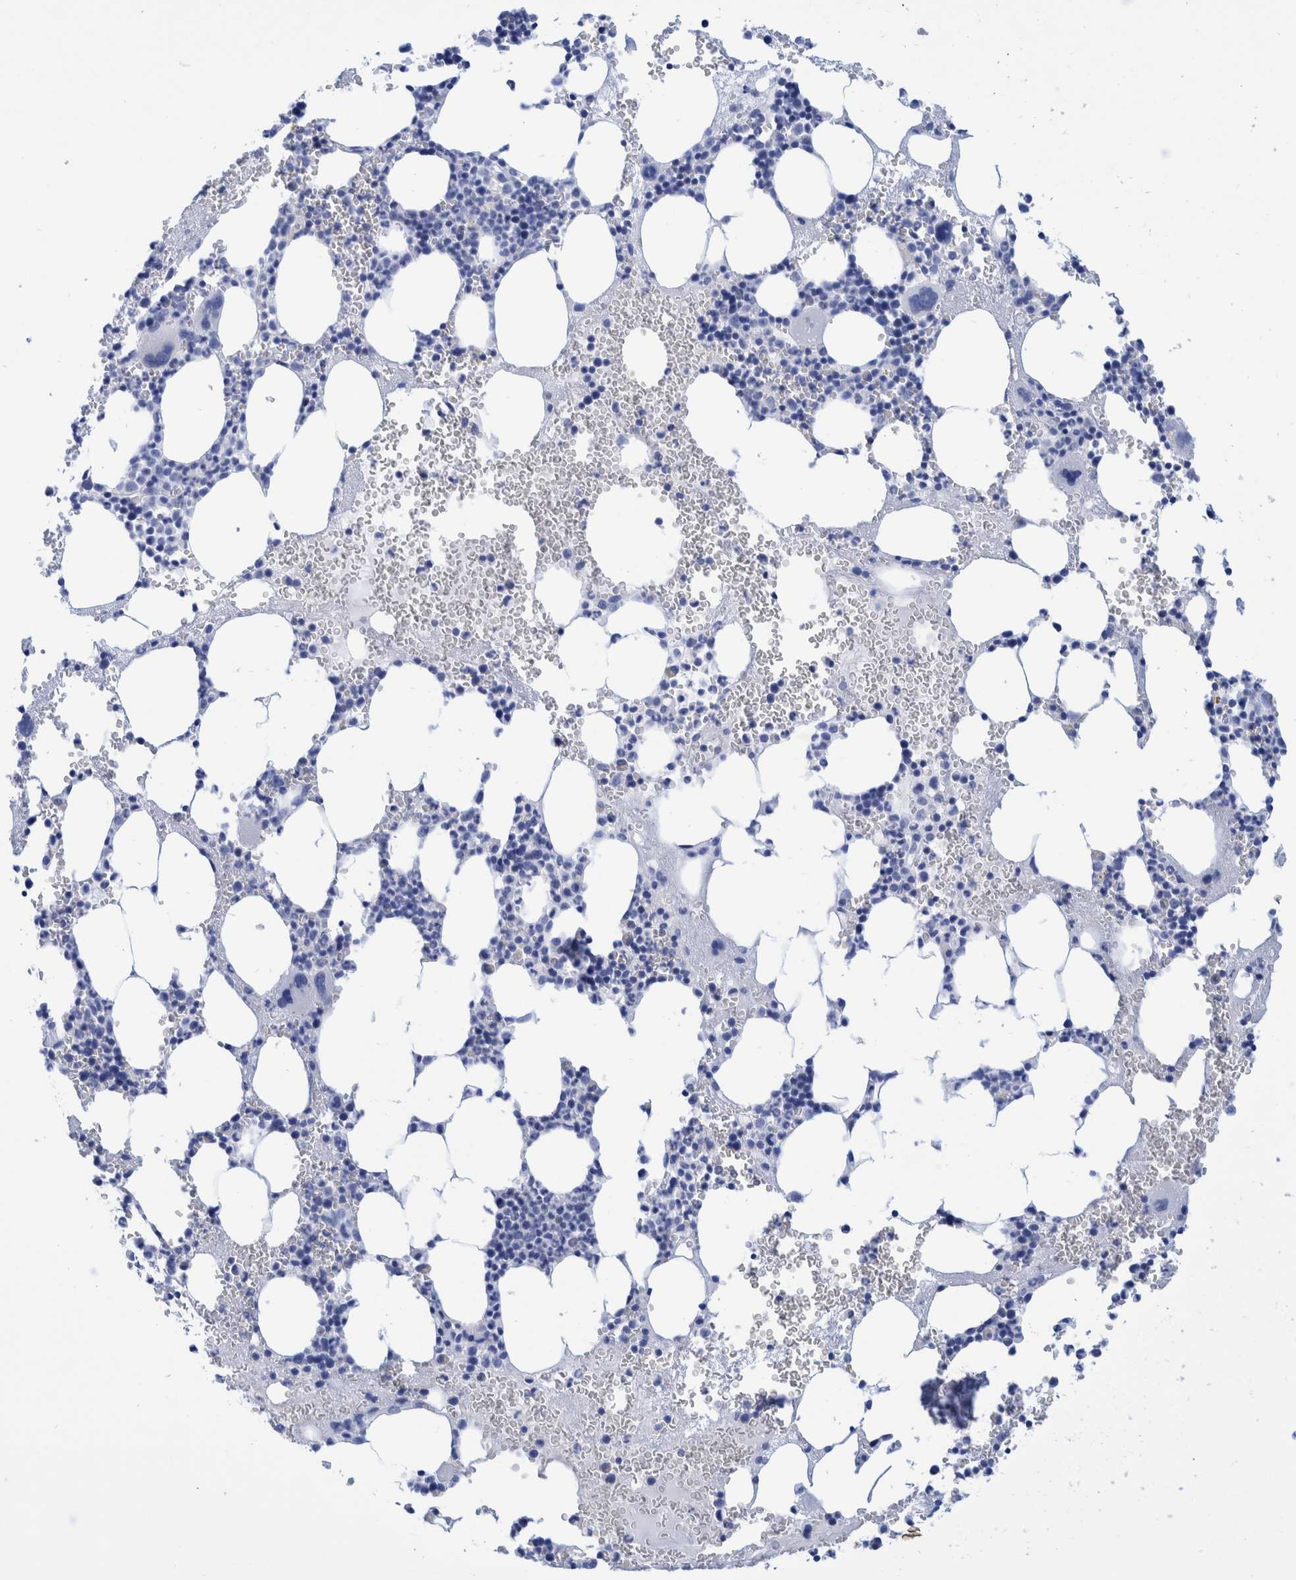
{"staining": {"intensity": "negative", "quantity": "none", "location": "none"}, "tissue": "bone marrow", "cell_type": "Hematopoietic cells", "image_type": "normal", "snomed": [{"axis": "morphology", "description": "Normal tissue, NOS"}, {"axis": "morphology", "description": "Inflammation, NOS"}, {"axis": "topography", "description": "Bone marrow"}], "caption": "Hematopoietic cells show no significant staining in unremarkable bone marrow. (DAB (3,3'-diaminobenzidine) immunohistochemistry, high magnification).", "gene": "PERP", "patient": {"sex": "female", "age": 67}}